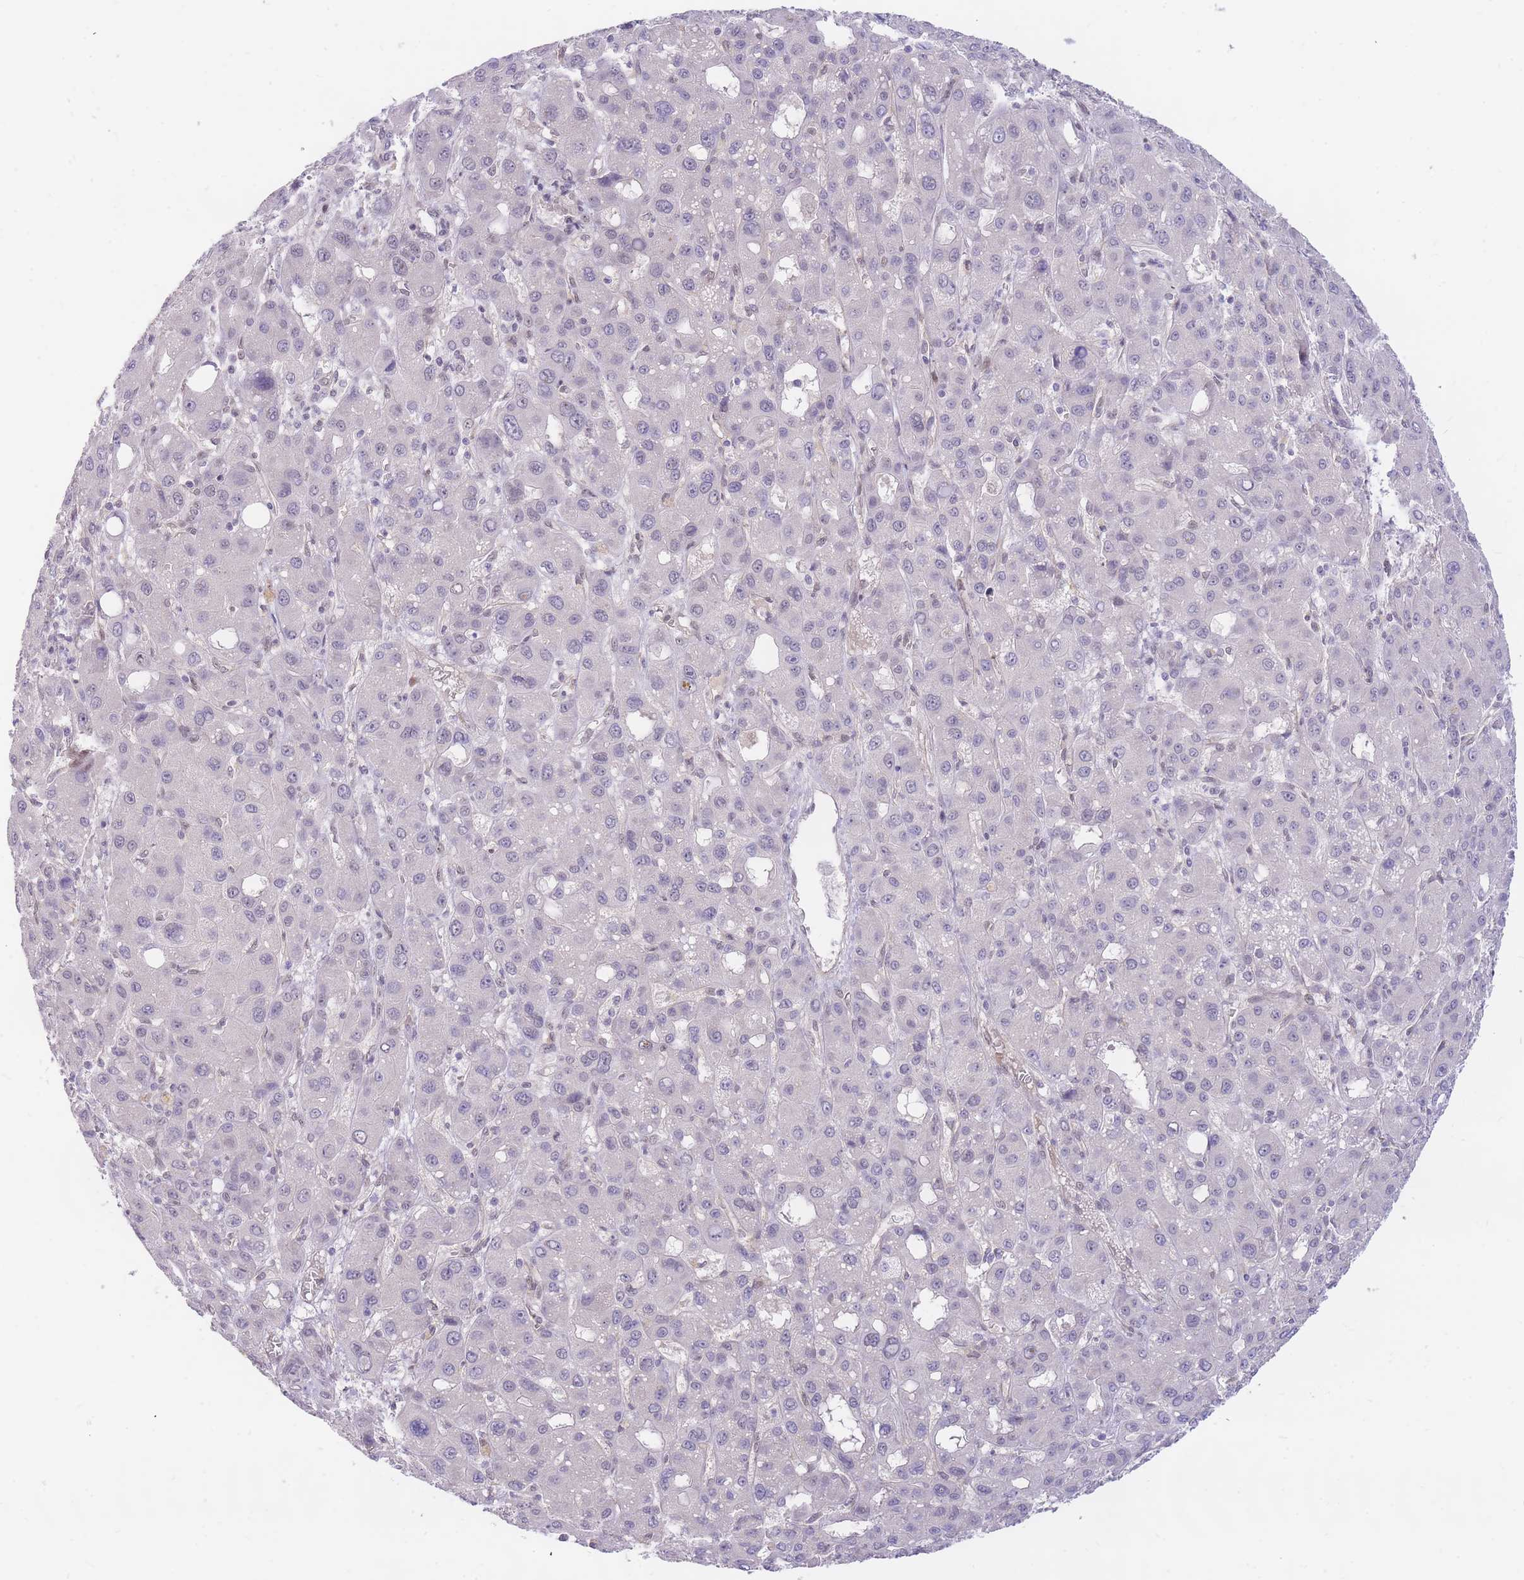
{"staining": {"intensity": "weak", "quantity": "<25%", "location": "nuclear"}, "tissue": "liver cancer", "cell_type": "Tumor cells", "image_type": "cancer", "snomed": [{"axis": "morphology", "description": "Carcinoma, Hepatocellular, NOS"}, {"axis": "topography", "description": "Liver"}], "caption": "Hepatocellular carcinoma (liver) stained for a protein using immunohistochemistry (IHC) displays no expression tumor cells.", "gene": "TLE2", "patient": {"sex": "male", "age": 55}}